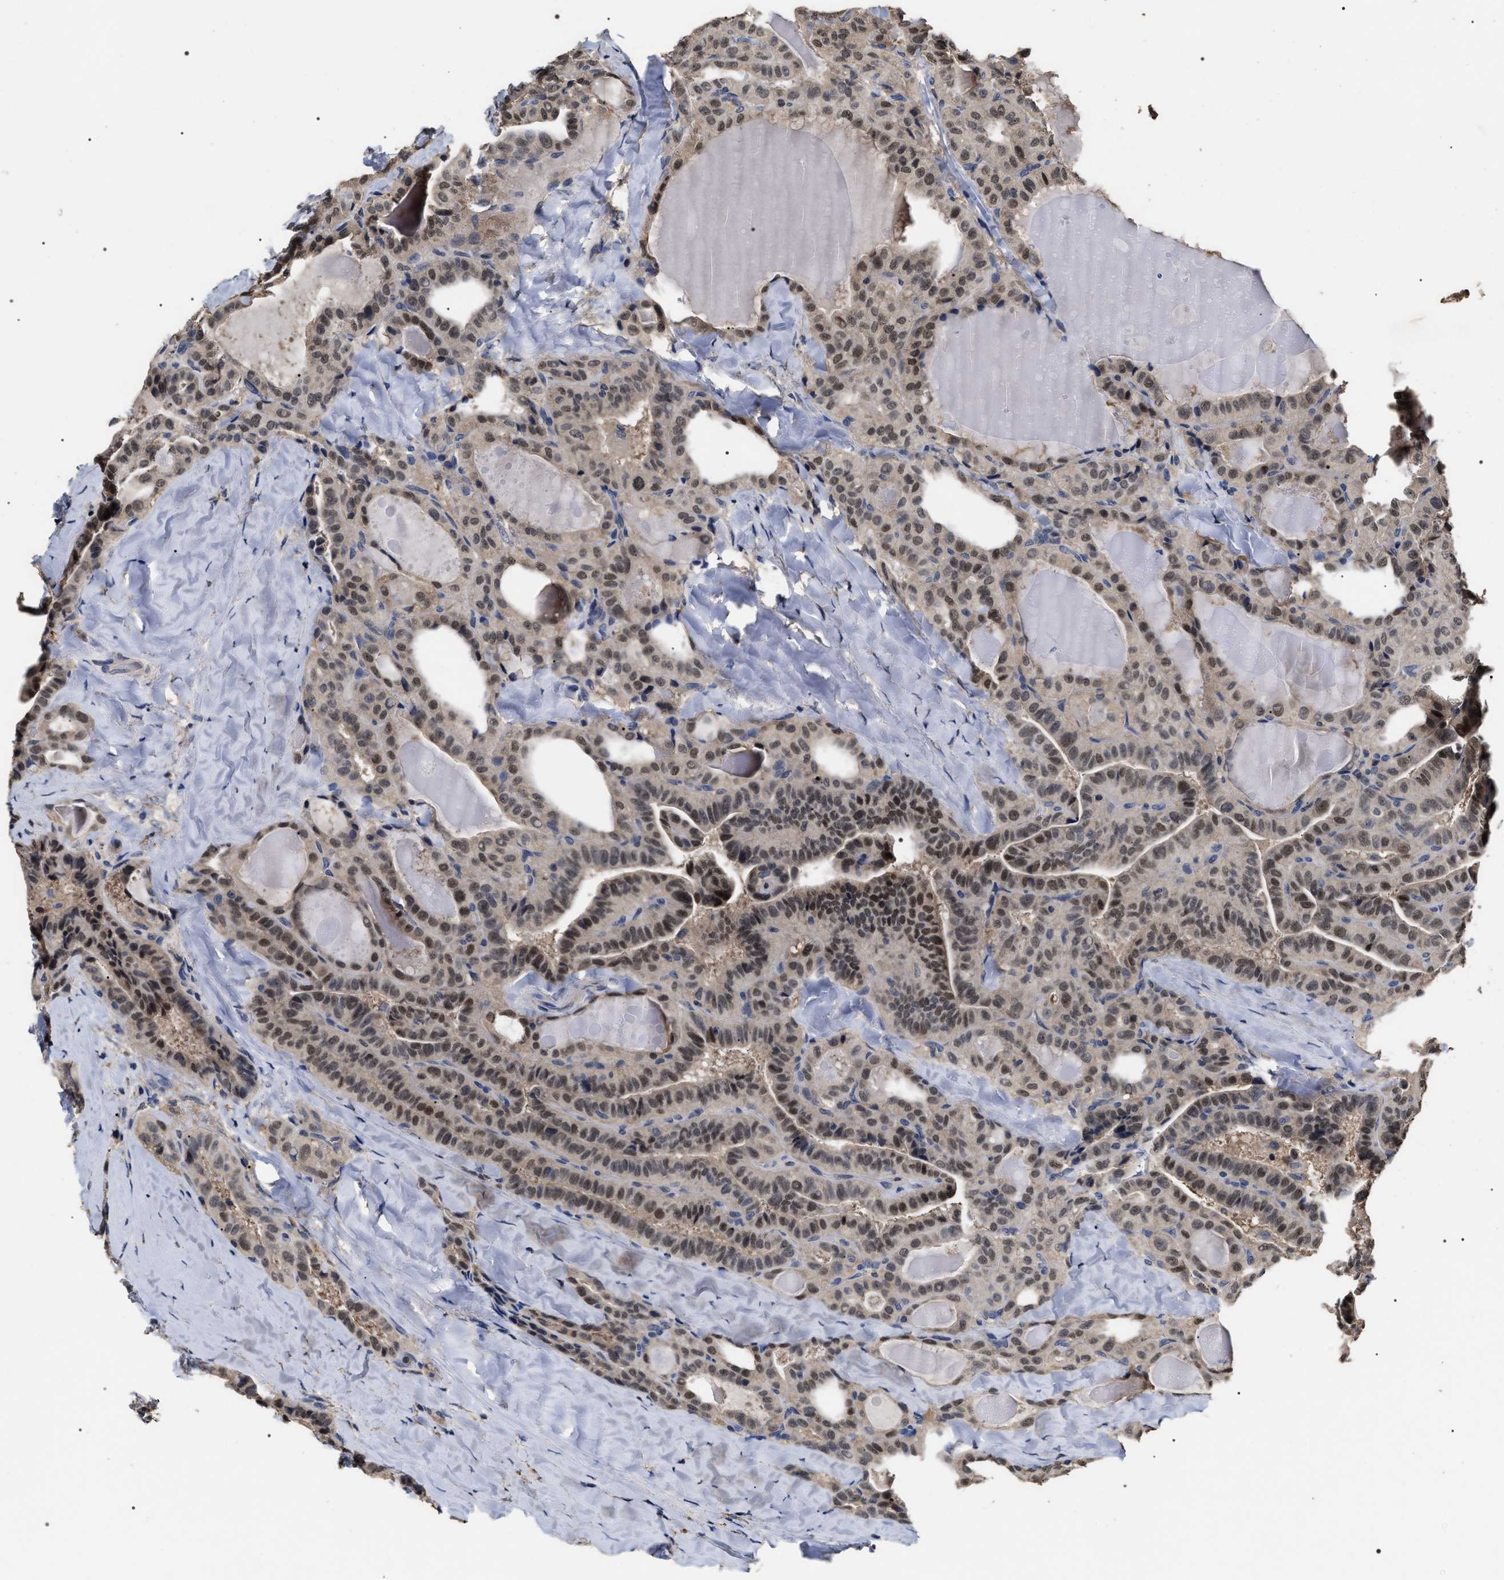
{"staining": {"intensity": "moderate", "quantity": ">75%", "location": "nuclear"}, "tissue": "thyroid cancer", "cell_type": "Tumor cells", "image_type": "cancer", "snomed": [{"axis": "morphology", "description": "Papillary adenocarcinoma, NOS"}, {"axis": "topography", "description": "Thyroid gland"}], "caption": "Tumor cells demonstrate moderate nuclear expression in approximately >75% of cells in thyroid papillary adenocarcinoma. (IHC, brightfield microscopy, high magnification).", "gene": "UPF3A", "patient": {"sex": "male", "age": 77}}